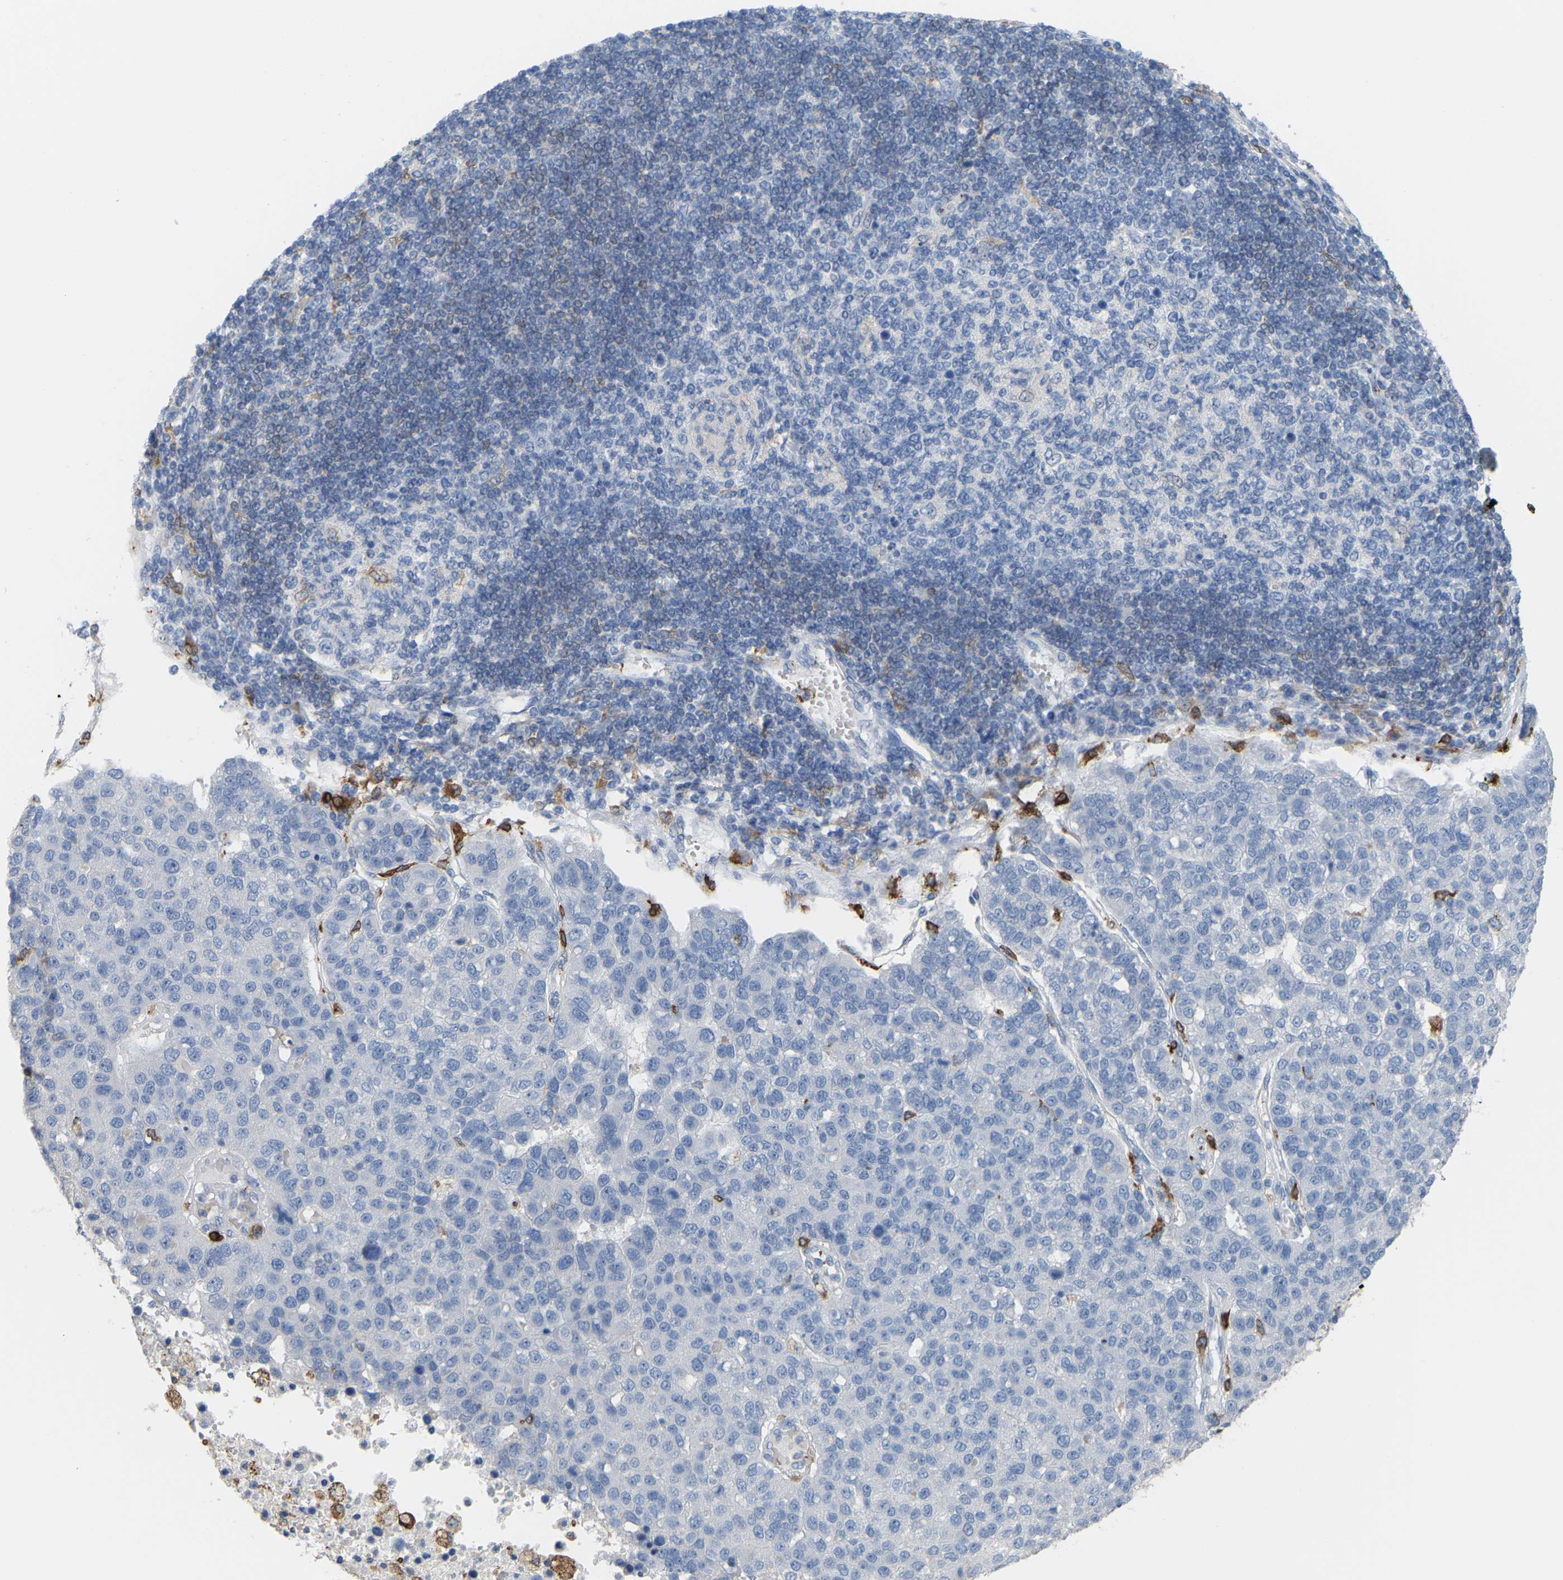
{"staining": {"intensity": "negative", "quantity": "none", "location": "none"}, "tissue": "pancreatic cancer", "cell_type": "Tumor cells", "image_type": "cancer", "snomed": [{"axis": "morphology", "description": "Adenocarcinoma, NOS"}, {"axis": "topography", "description": "Pancreas"}], "caption": "Pancreatic adenocarcinoma was stained to show a protein in brown. There is no significant positivity in tumor cells.", "gene": "PTGS1", "patient": {"sex": "female", "age": 61}}